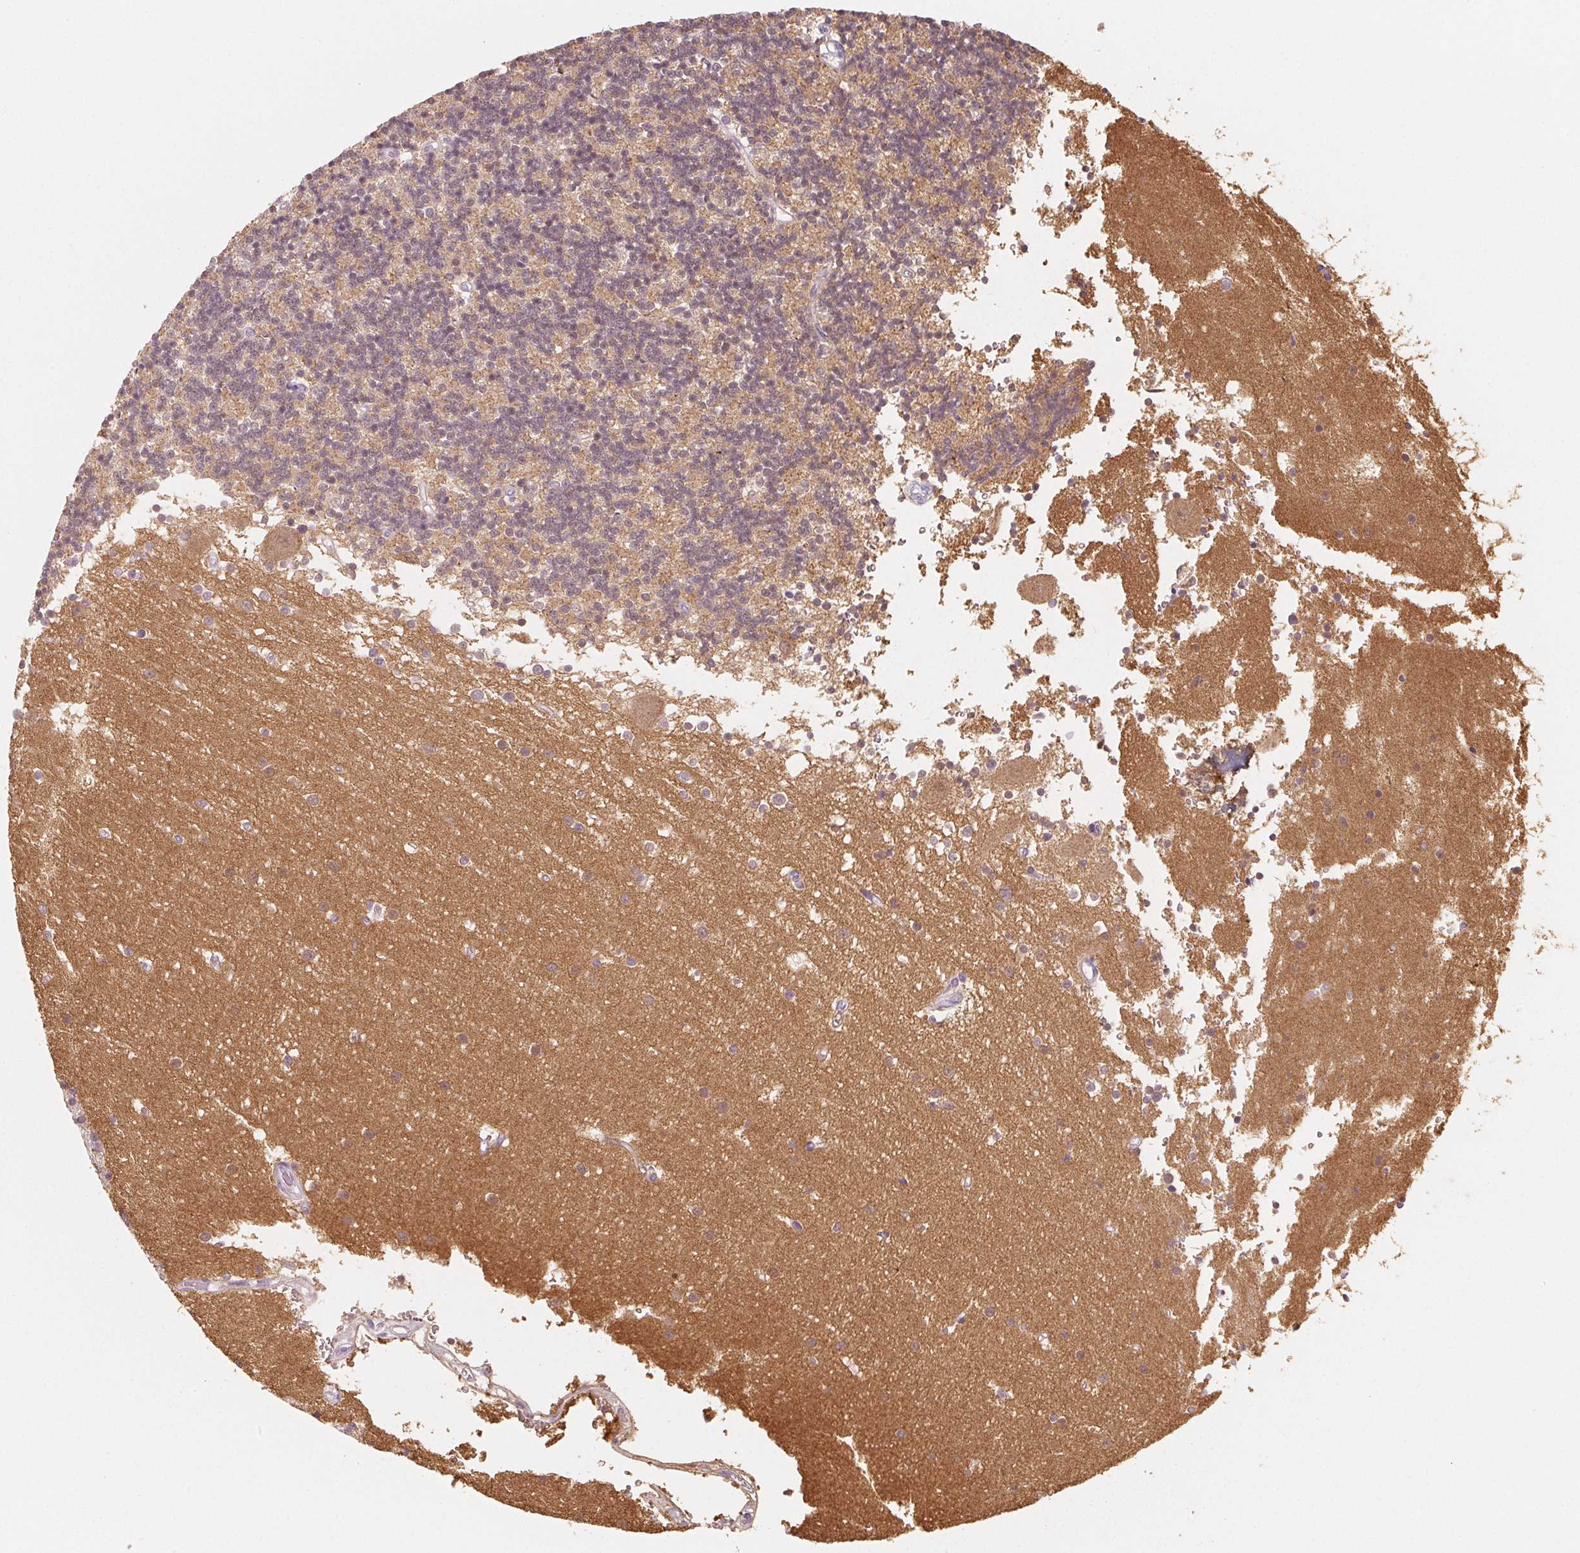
{"staining": {"intensity": "negative", "quantity": "none", "location": "none"}, "tissue": "cerebellum", "cell_type": "Cells in granular layer", "image_type": "normal", "snomed": [{"axis": "morphology", "description": "Normal tissue, NOS"}, {"axis": "topography", "description": "Cerebellum"}], "caption": "The histopathology image exhibits no significant staining in cells in granular layer of cerebellum.", "gene": "SH3GL2", "patient": {"sex": "male", "age": 54}}